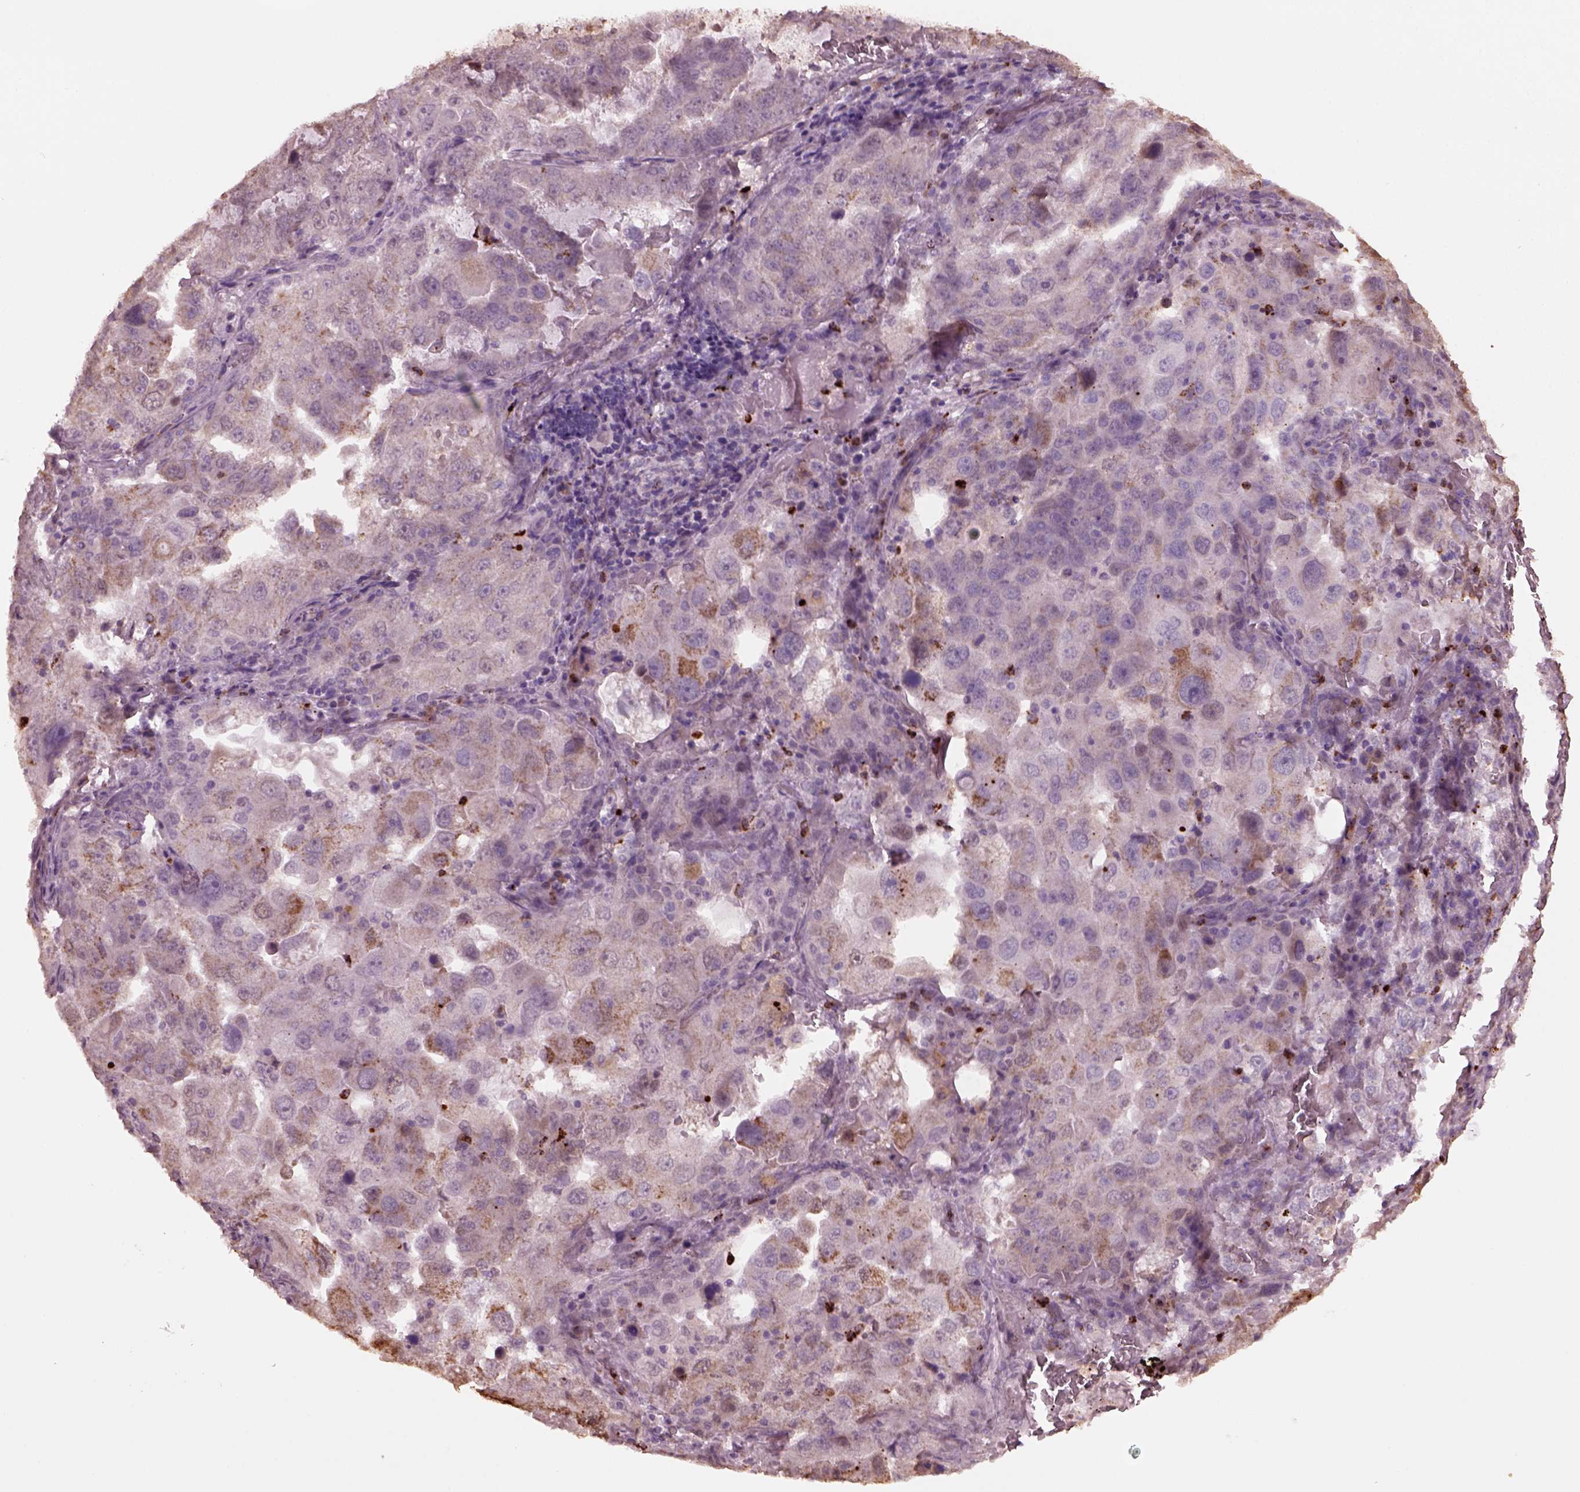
{"staining": {"intensity": "negative", "quantity": "none", "location": "none"}, "tissue": "lung cancer", "cell_type": "Tumor cells", "image_type": "cancer", "snomed": [{"axis": "morphology", "description": "Adenocarcinoma, NOS"}, {"axis": "topography", "description": "Lung"}], "caption": "IHC of human adenocarcinoma (lung) shows no positivity in tumor cells.", "gene": "RUFY3", "patient": {"sex": "female", "age": 61}}